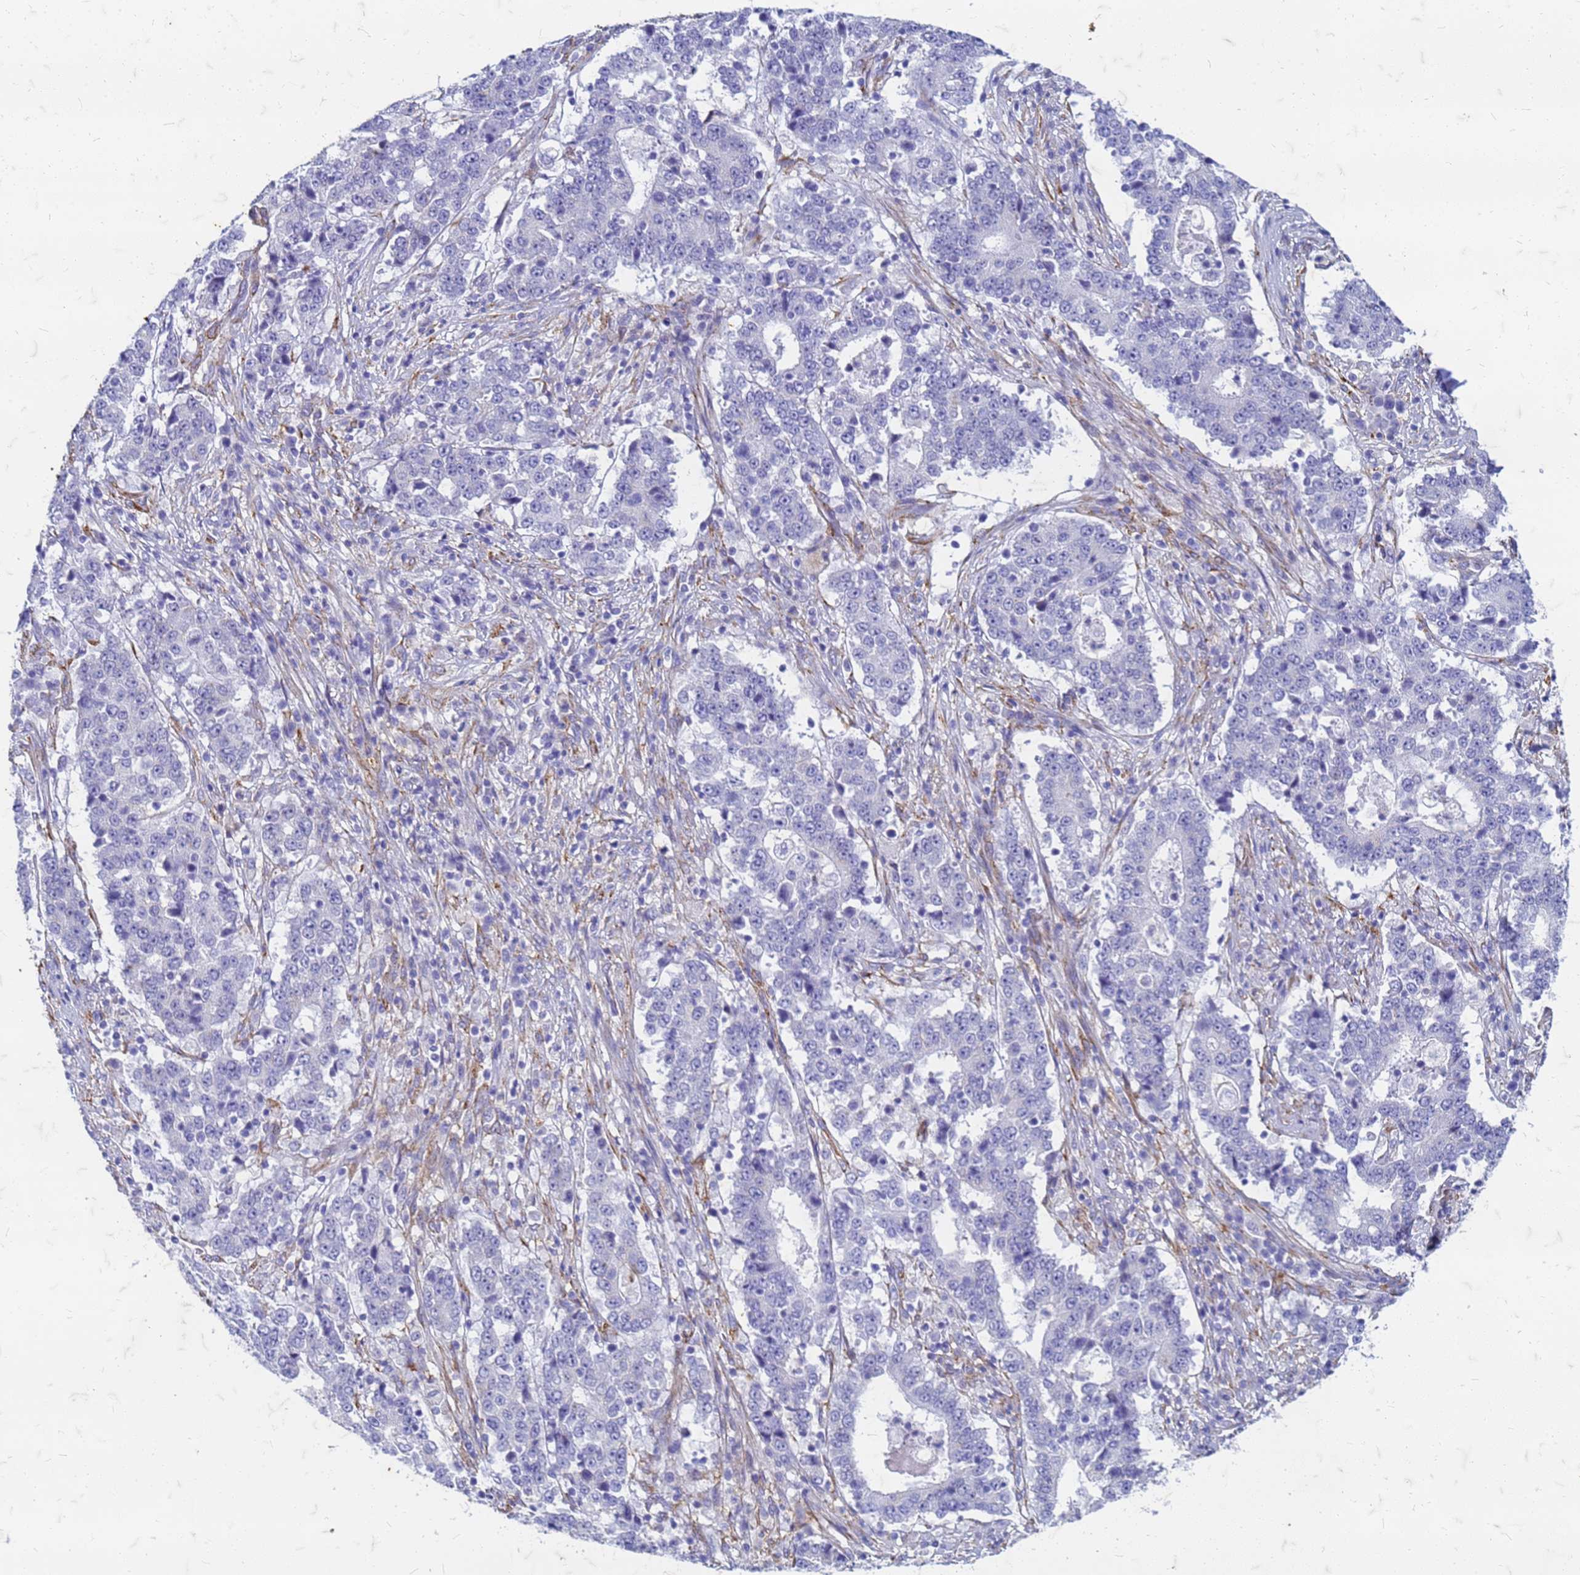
{"staining": {"intensity": "negative", "quantity": "none", "location": "none"}, "tissue": "stomach cancer", "cell_type": "Tumor cells", "image_type": "cancer", "snomed": [{"axis": "morphology", "description": "Adenocarcinoma, NOS"}, {"axis": "topography", "description": "Stomach"}], "caption": "Tumor cells are negative for protein expression in human stomach adenocarcinoma.", "gene": "TRIM64B", "patient": {"sex": "male", "age": 59}}